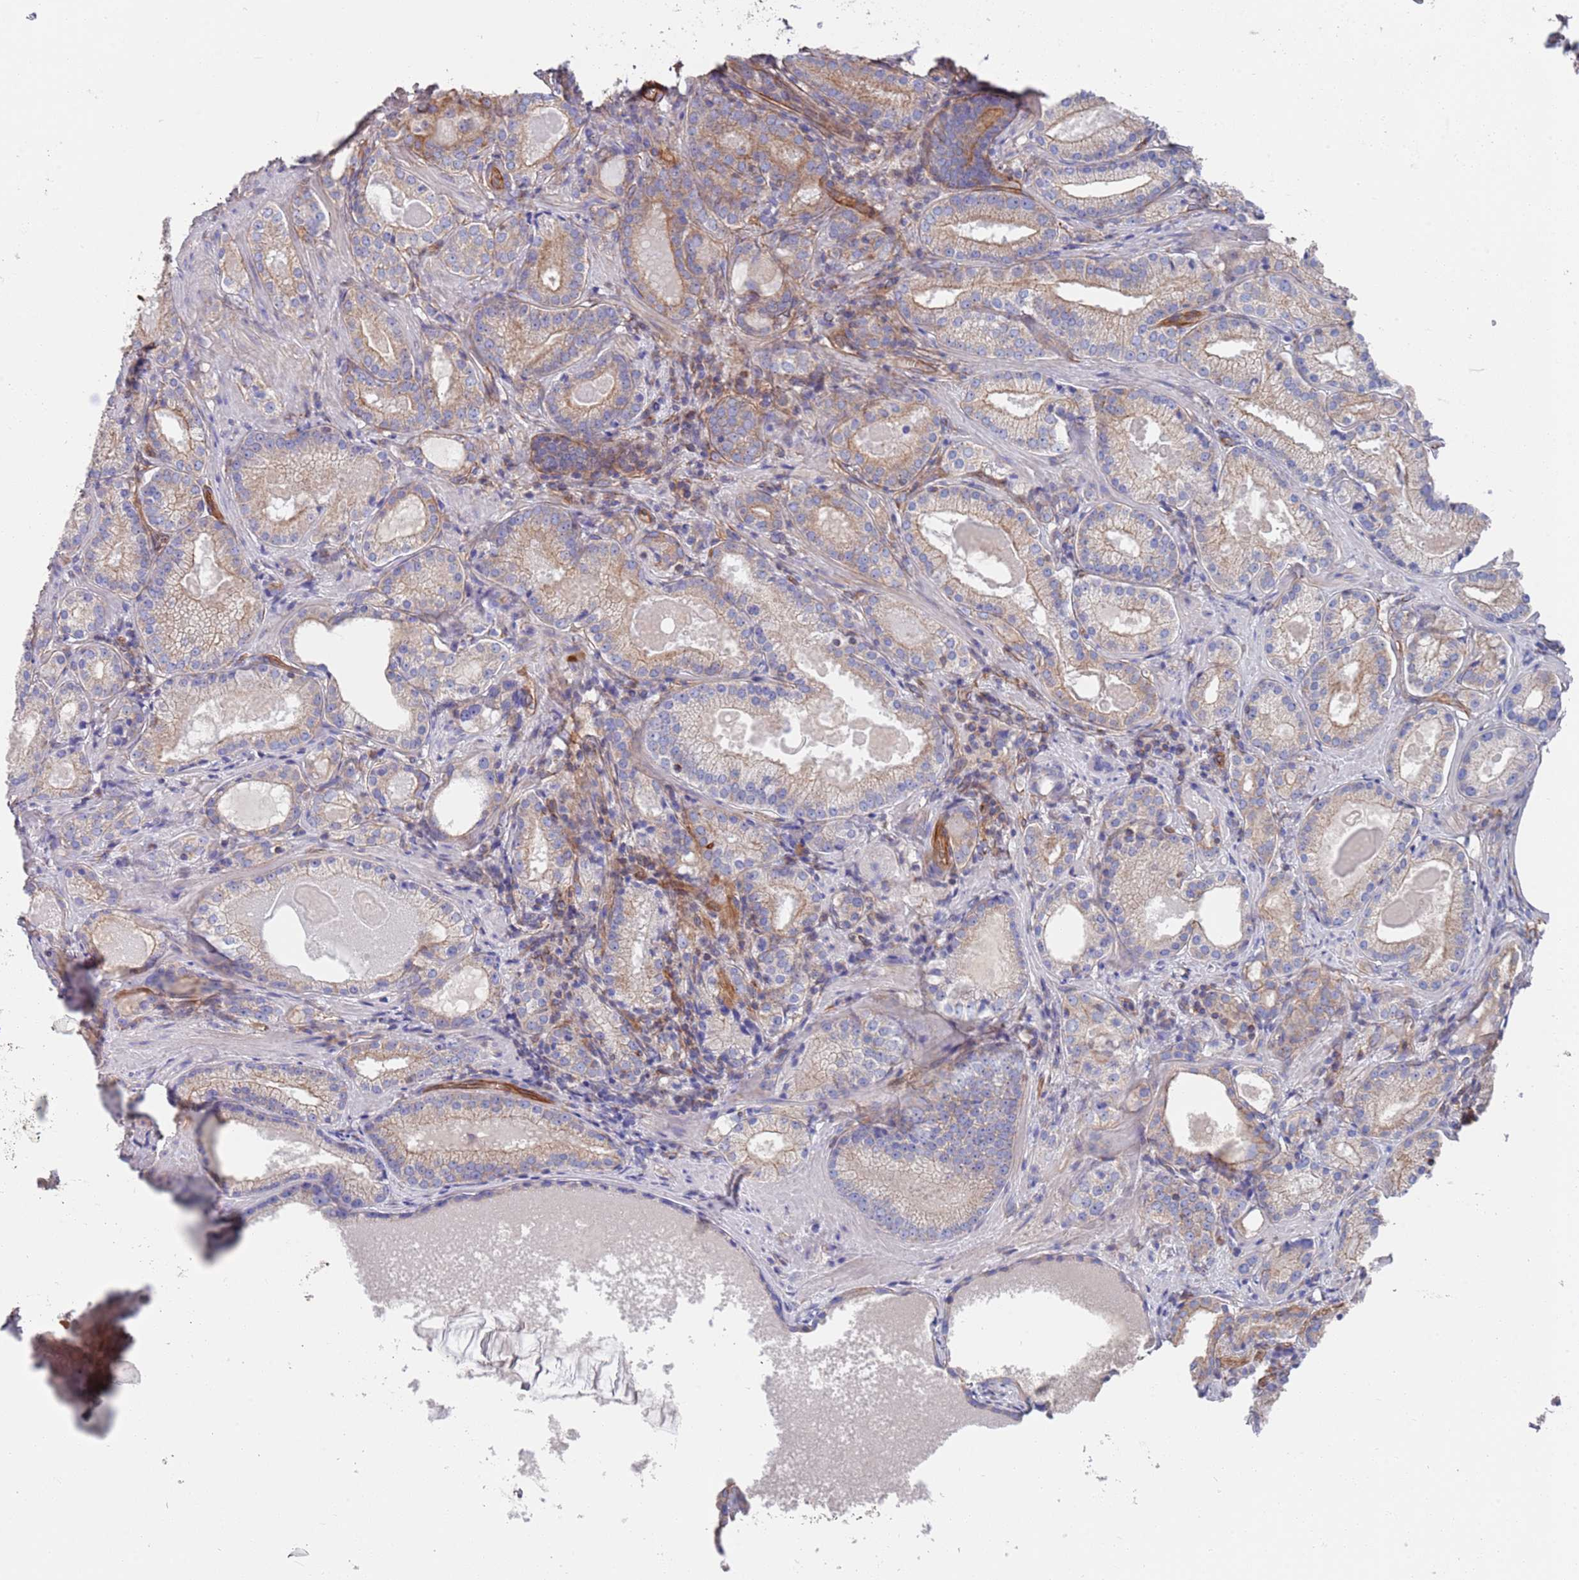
{"staining": {"intensity": "weak", "quantity": "25%-75%", "location": "cytoplasmic/membranous"}, "tissue": "prostate cancer", "cell_type": "Tumor cells", "image_type": "cancer", "snomed": [{"axis": "morphology", "description": "Adenocarcinoma, Low grade"}, {"axis": "topography", "description": "Prostate"}], "caption": "This is an image of immunohistochemistry (IHC) staining of prostate low-grade adenocarcinoma, which shows weak positivity in the cytoplasmic/membranous of tumor cells.", "gene": "JAKMIP2", "patient": {"sex": "male", "age": 57}}